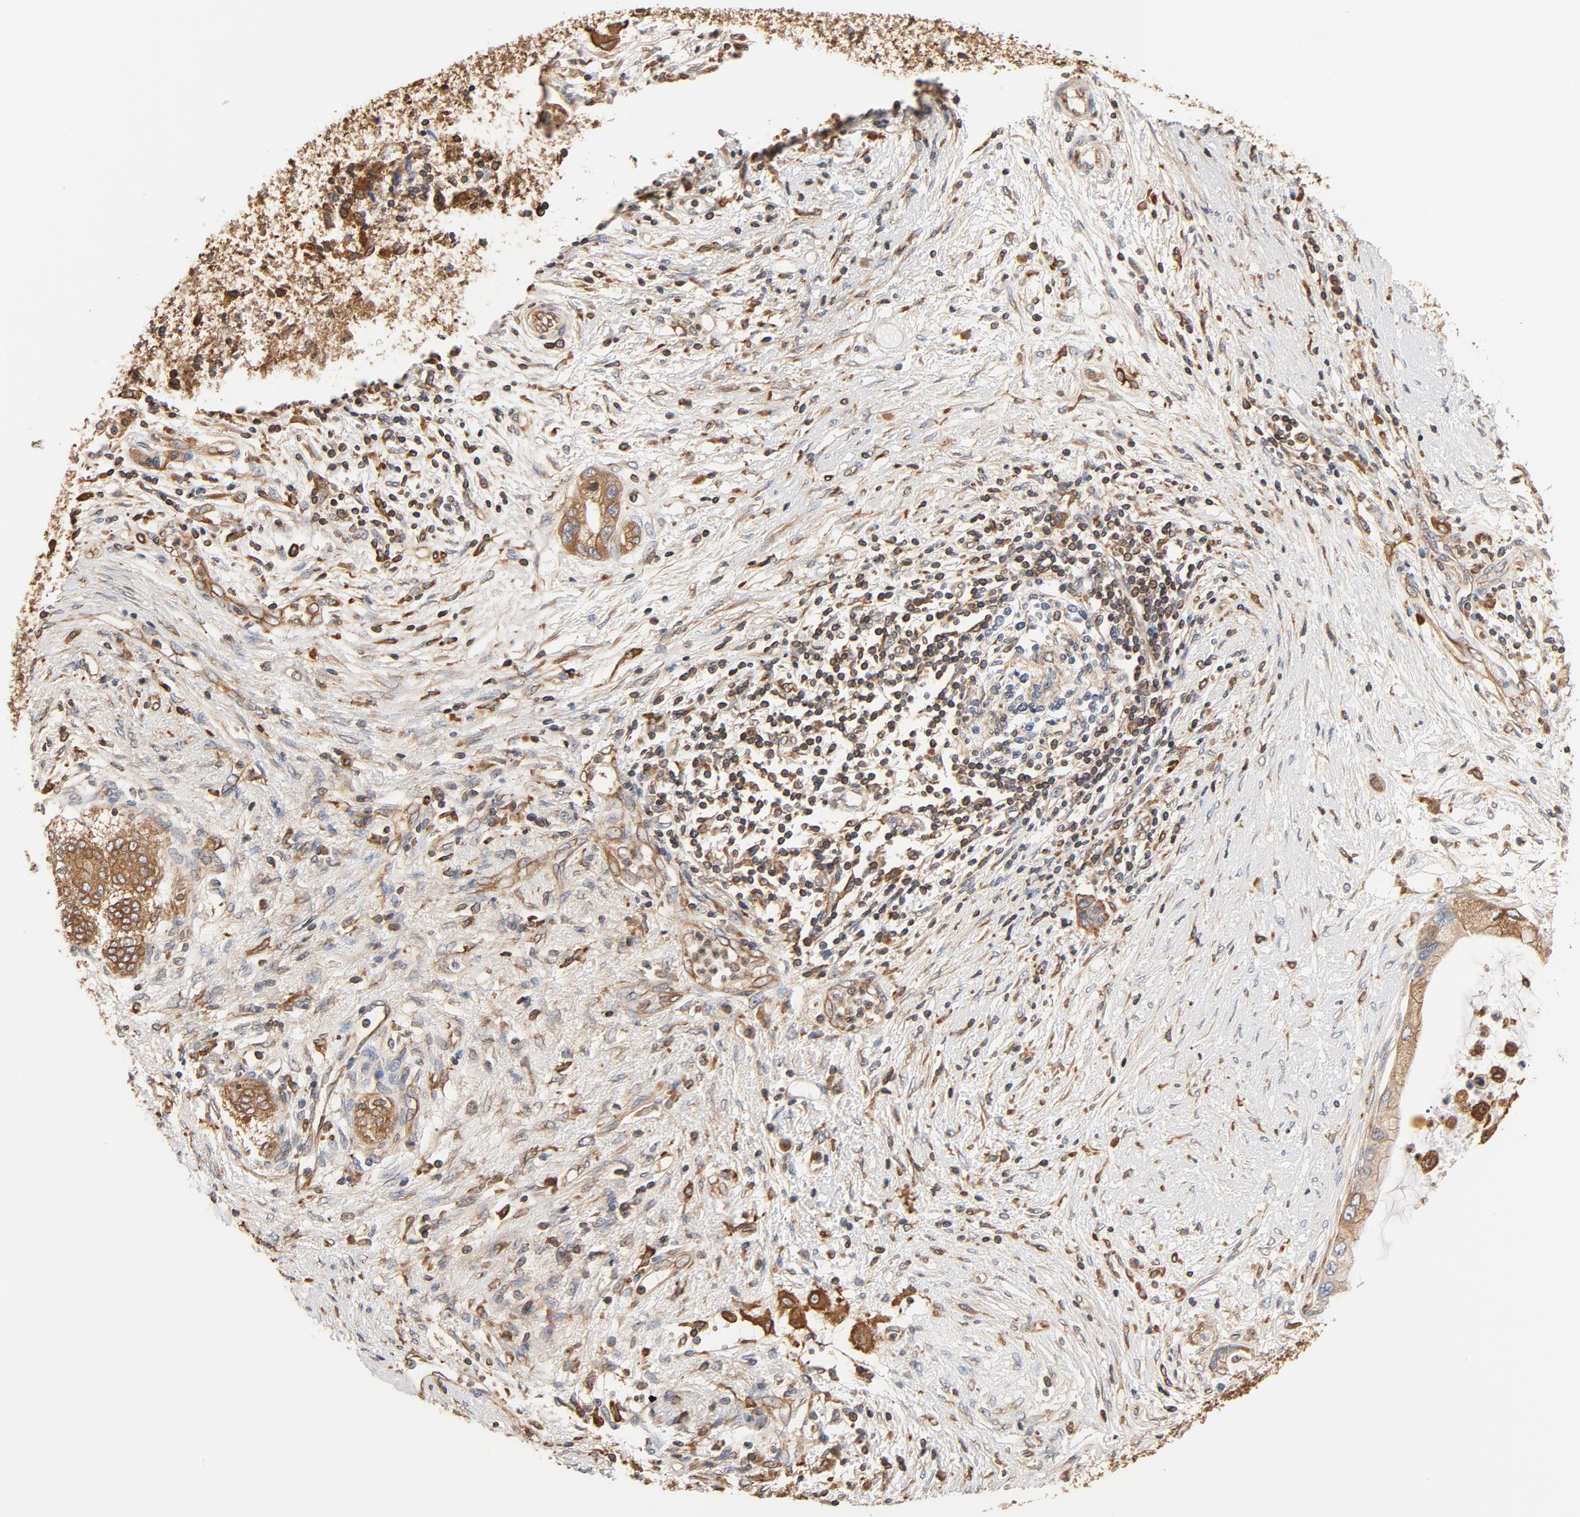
{"staining": {"intensity": "moderate", "quantity": ">75%", "location": "cytoplasmic/membranous"}, "tissue": "pancreatic cancer", "cell_type": "Tumor cells", "image_type": "cancer", "snomed": [{"axis": "morphology", "description": "Adenocarcinoma, NOS"}, {"axis": "topography", "description": "Pancreas"}], "caption": "Tumor cells exhibit moderate cytoplasmic/membranous expression in about >75% of cells in pancreatic cancer. The staining is performed using DAB brown chromogen to label protein expression. The nuclei are counter-stained blue using hematoxylin.", "gene": "BCAP31", "patient": {"sex": "female", "age": 59}}